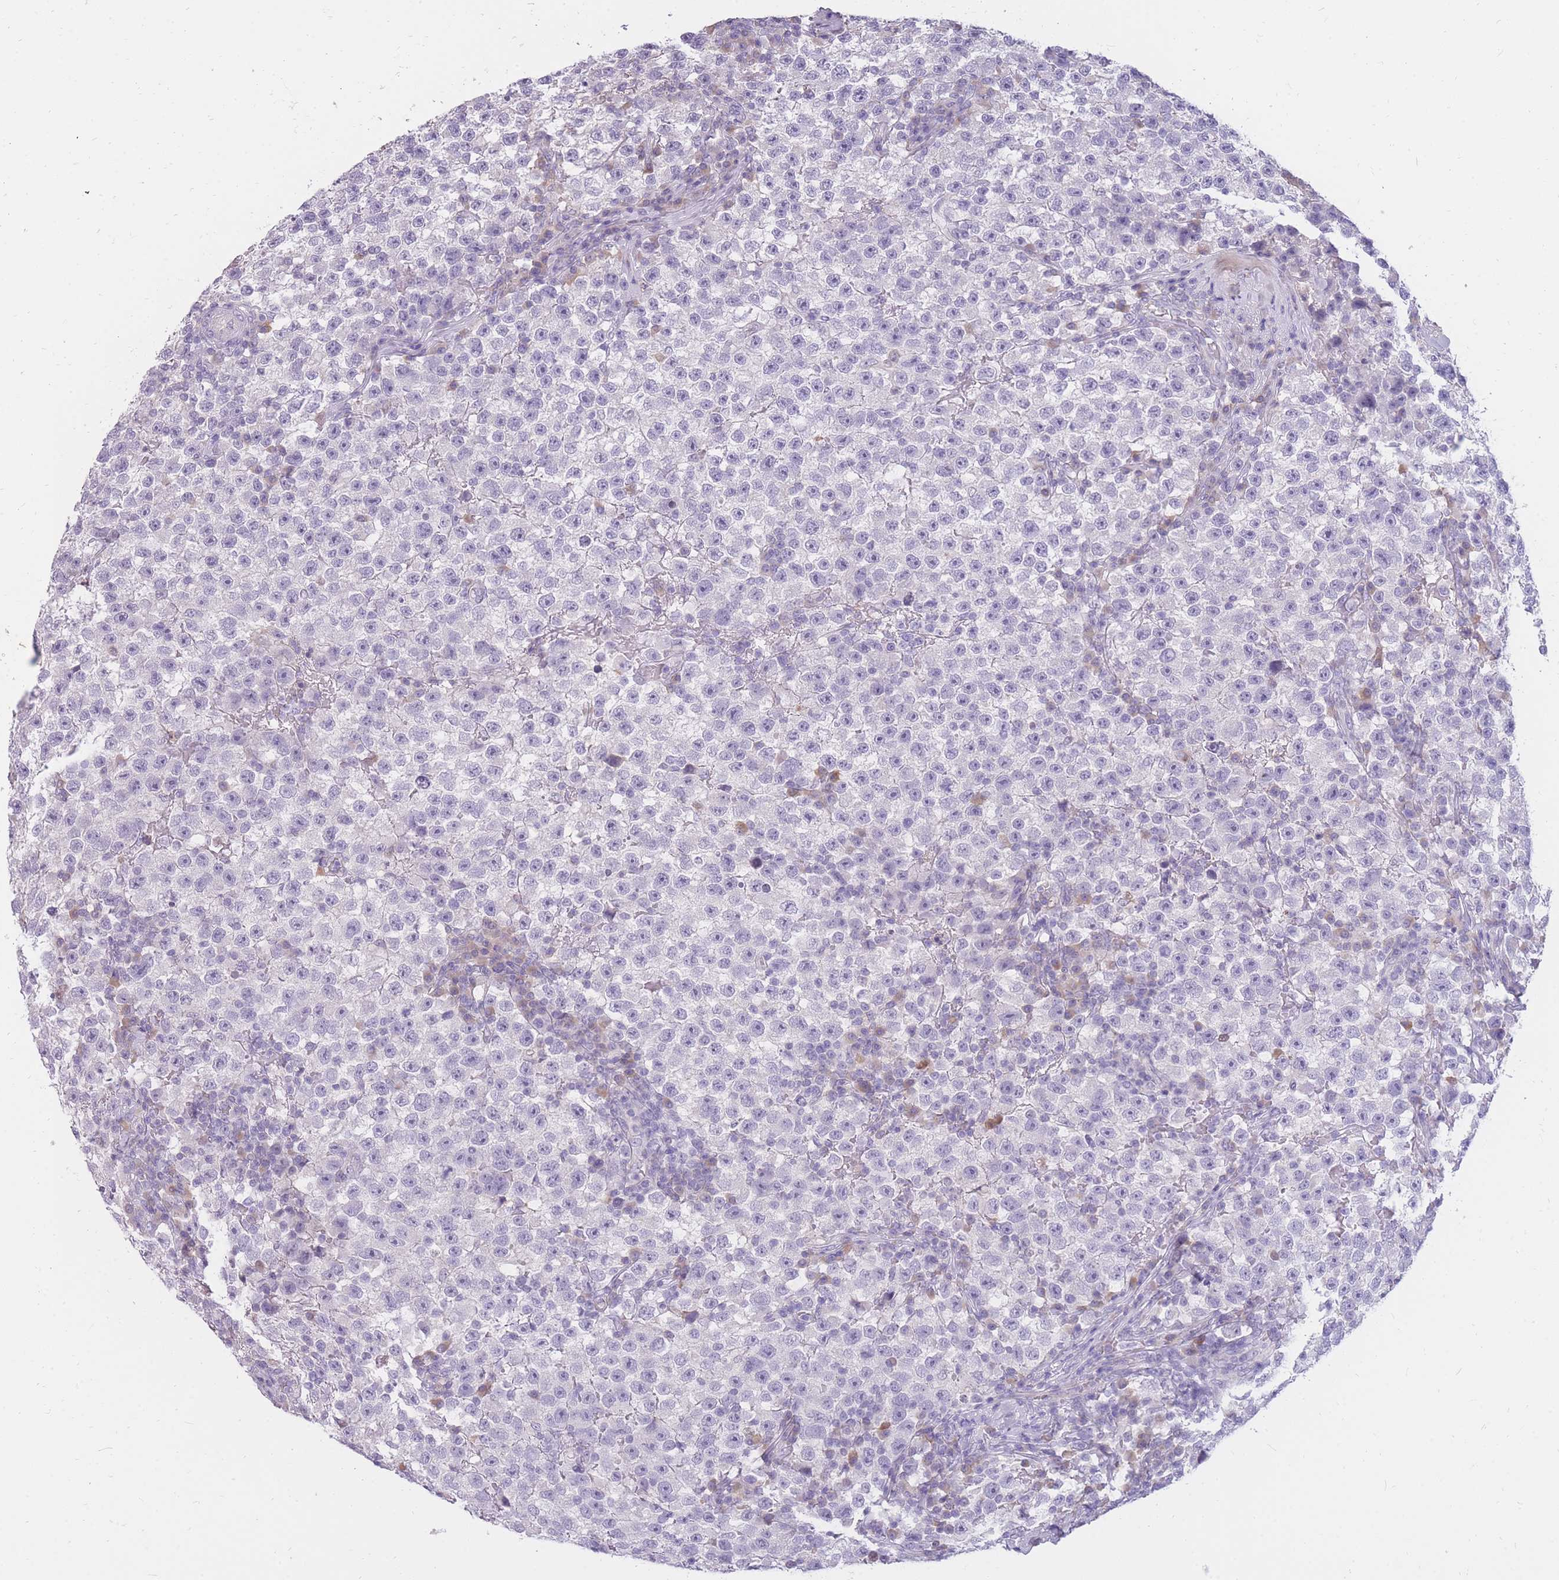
{"staining": {"intensity": "negative", "quantity": "none", "location": "none"}, "tissue": "testis cancer", "cell_type": "Tumor cells", "image_type": "cancer", "snomed": [{"axis": "morphology", "description": "Seminoma, NOS"}, {"axis": "topography", "description": "Testis"}], "caption": "A high-resolution micrograph shows immunohistochemistry (IHC) staining of seminoma (testis), which shows no significant expression in tumor cells. (Stains: DAB (3,3'-diaminobenzidine) immunohistochemistry with hematoxylin counter stain, Microscopy: brightfield microscopy at high magnification).", "gene": "TPSD1", "patient": {"sex": "male", "age": 22}}